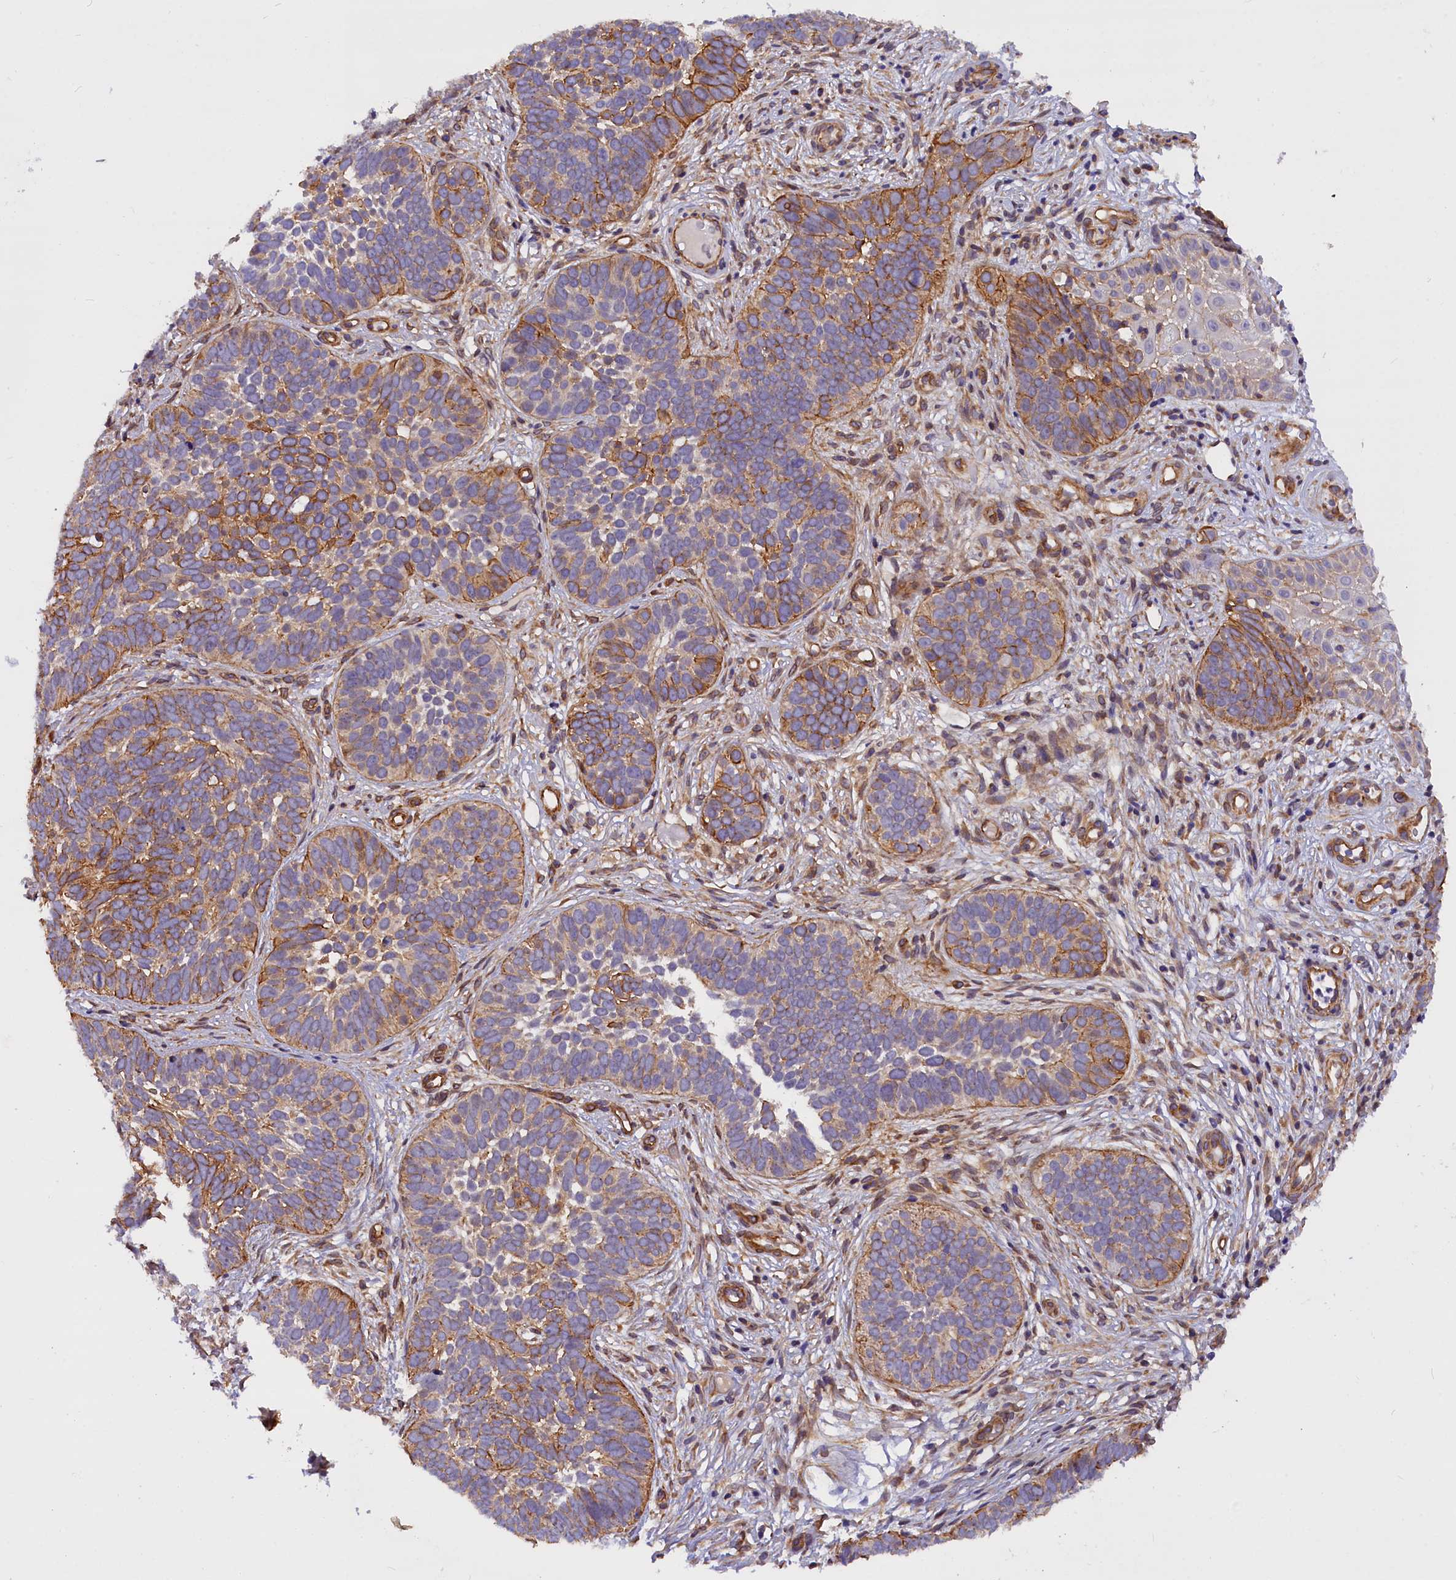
{"staining": {"intensity": "moderate", "quantity": ">75%", "location": "cytoplasmic/membranous"}, "tissue": "skin cancer", "cell_type": "Tumor cells", "image_type": "cancer", "snomed": [{"axis": "morphology", "description": "Basal cell carcinoma"}, {"axis": "topography", "description": "Skin"}], "caption": "The micrograph shows a brown stain indicating the presence of a protein in the cytoplasmic/membranous of tumor cells in skin cancer. (IHC, brightfield microscopy, high magnification).", "gene": "MED20", "patient": {"sex": "male", "age": 89}}